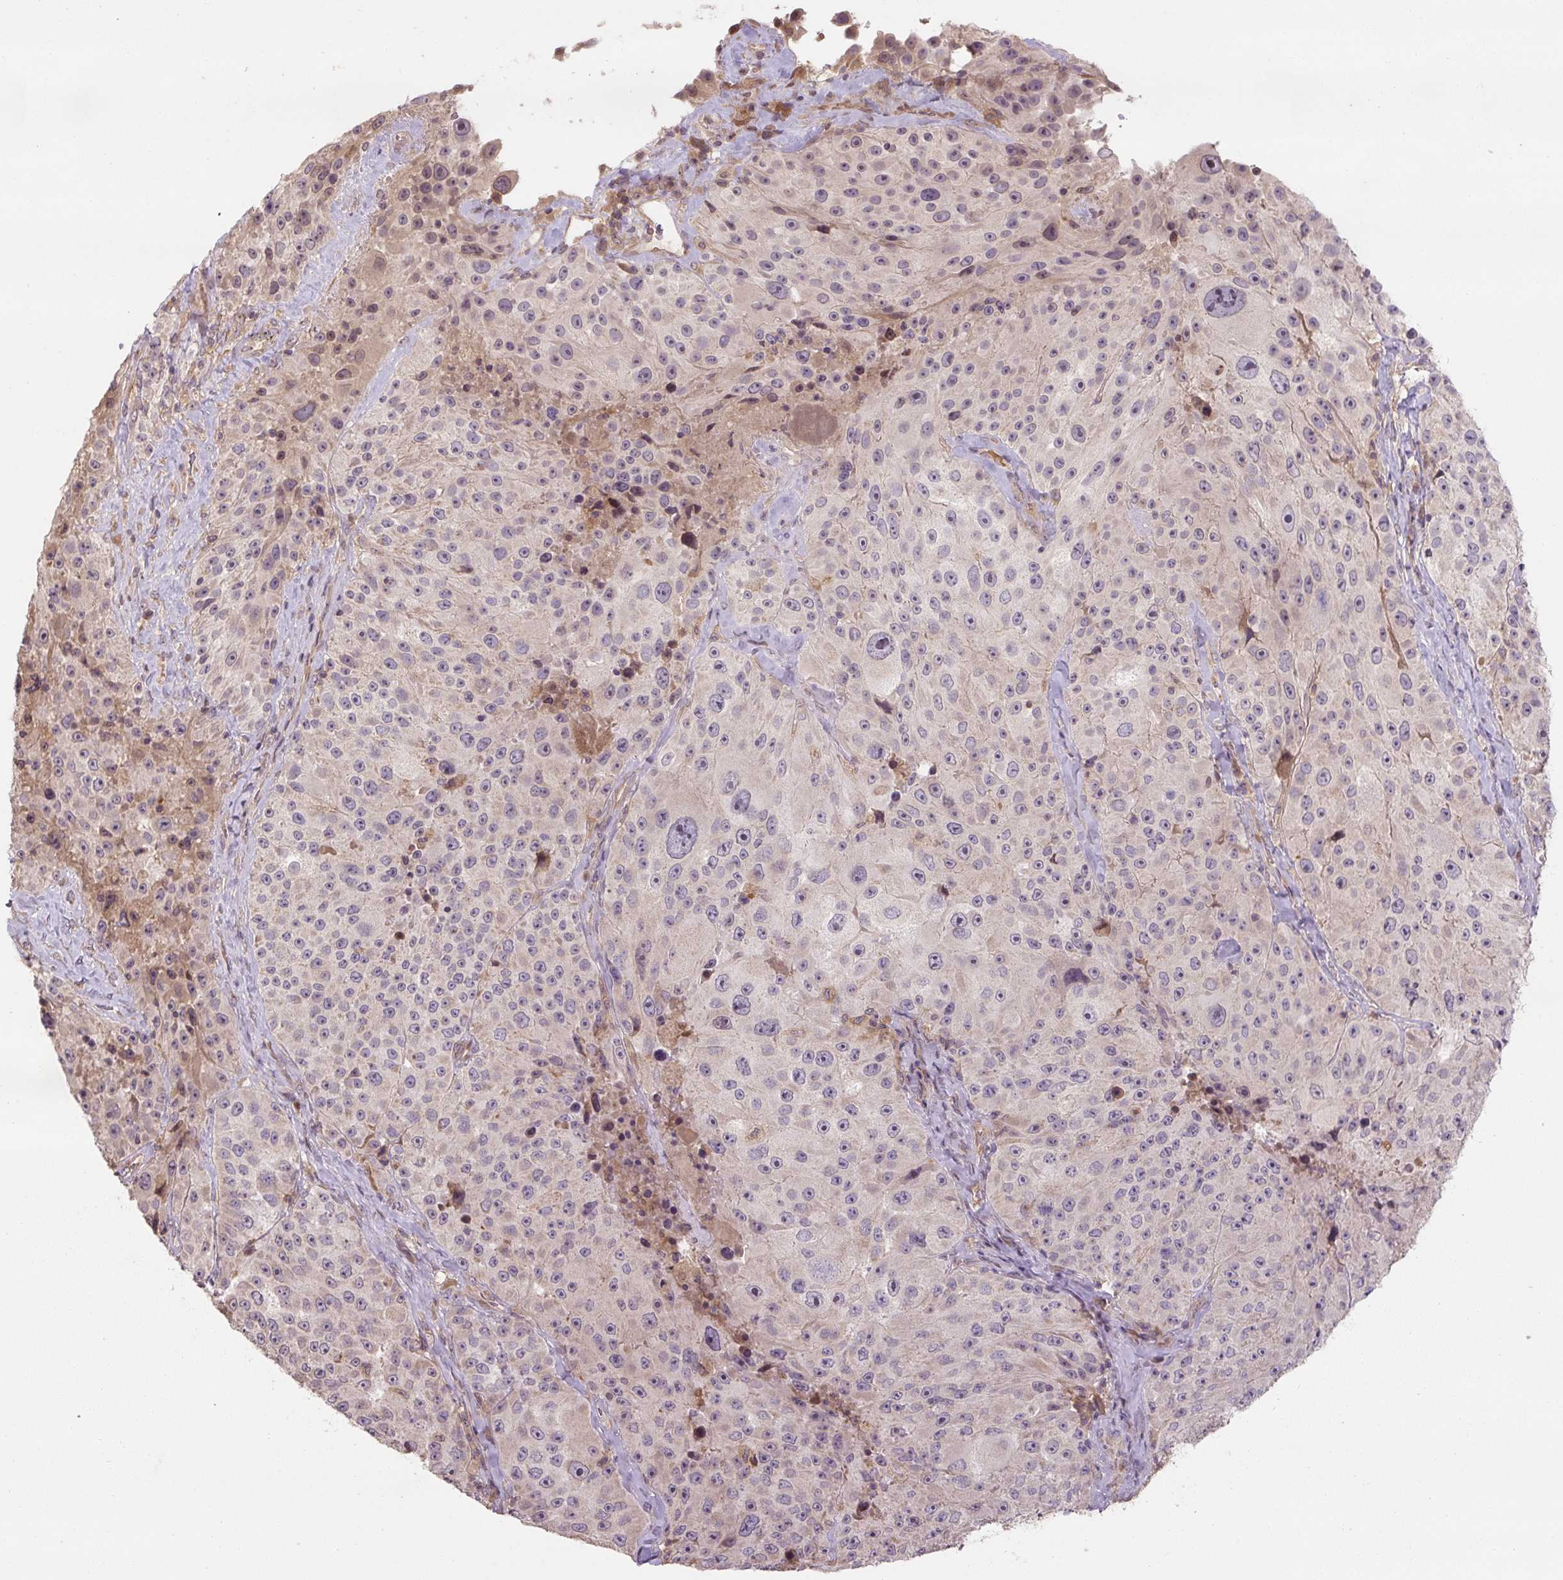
{"staining": {"intensity": "moderate", "quantity": "<25%", "location": "cytoplasmic/membranous"}, "tissue": "melanoma", "cell_type": "Tumor cells", "image_type": "cancer", "snomed": [{"axis": "morphology", "description": "Malignant melanoma, Metastatic site"}, {"axis": "topography", "description": "Lymph node"}], "caption": "High-power microscopy captured an IHC photomicrograph of melanoma, revealing moderate cytoplasmic/membranous staining in about <25% of tumor cells. The staining is performed using DAB brown chromogen to label protein expression. The nuclei are counter-stained blue using hematoxylin.", "gene": "C2orf73", "patient": {"sex": "male", "age": 62}}